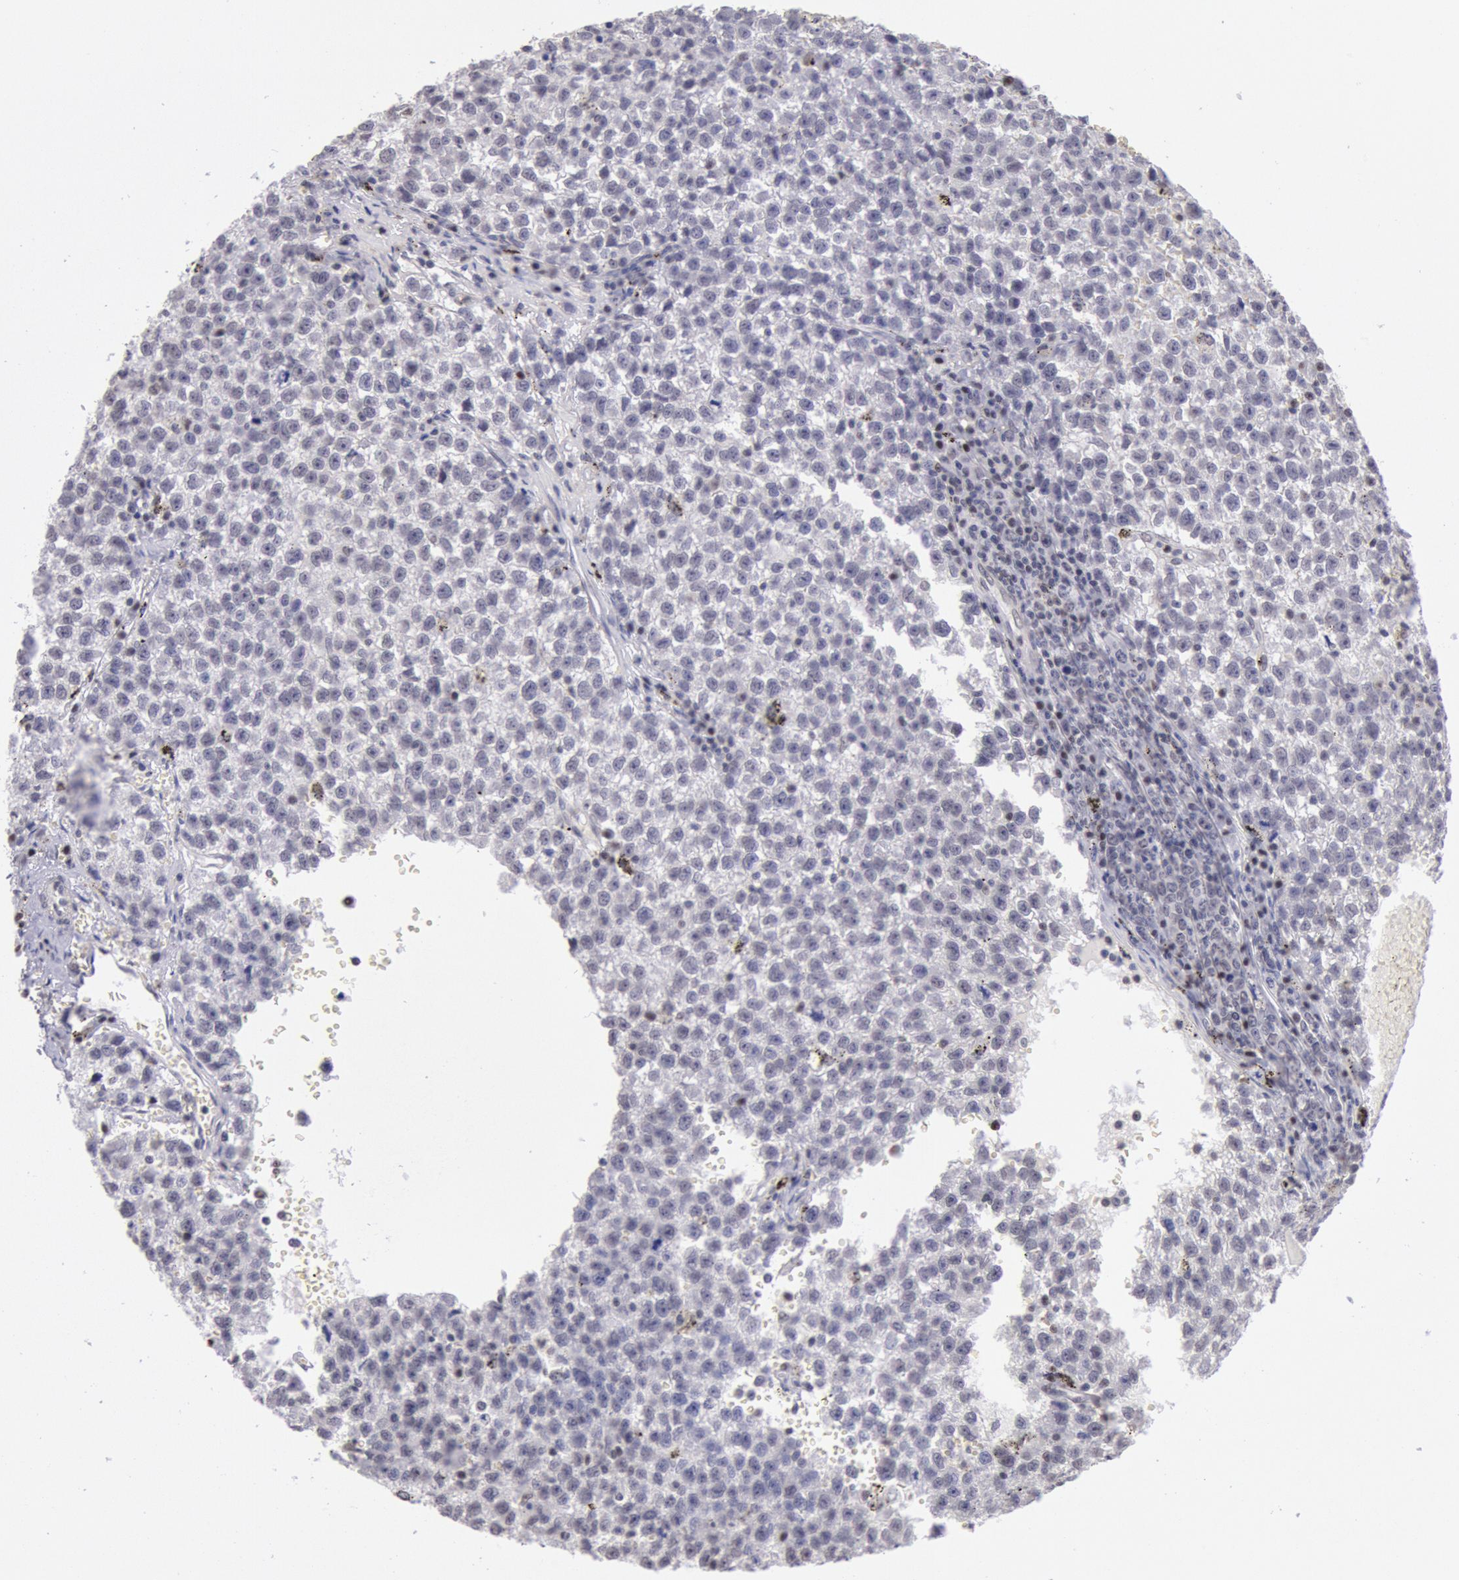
{"staining": {"intensity": "negative", "quantity": "none", "location": "none"}, "tissue": "testis cancer", "cell_type": "Tumor cells", "image_type": "cancer", "snomed": [{"axis": "morphology", "description": "Seminoma, NOS"}, {"axis": "topography", "description": "Testis"}], "caption": "IHC photomicrograph of human testis cancer (seminoma) stained for a protein (brown), which shows no positivity in tumor cells.", "gene": "MYH7", "patient": {"sex": "male", "age": 35}}